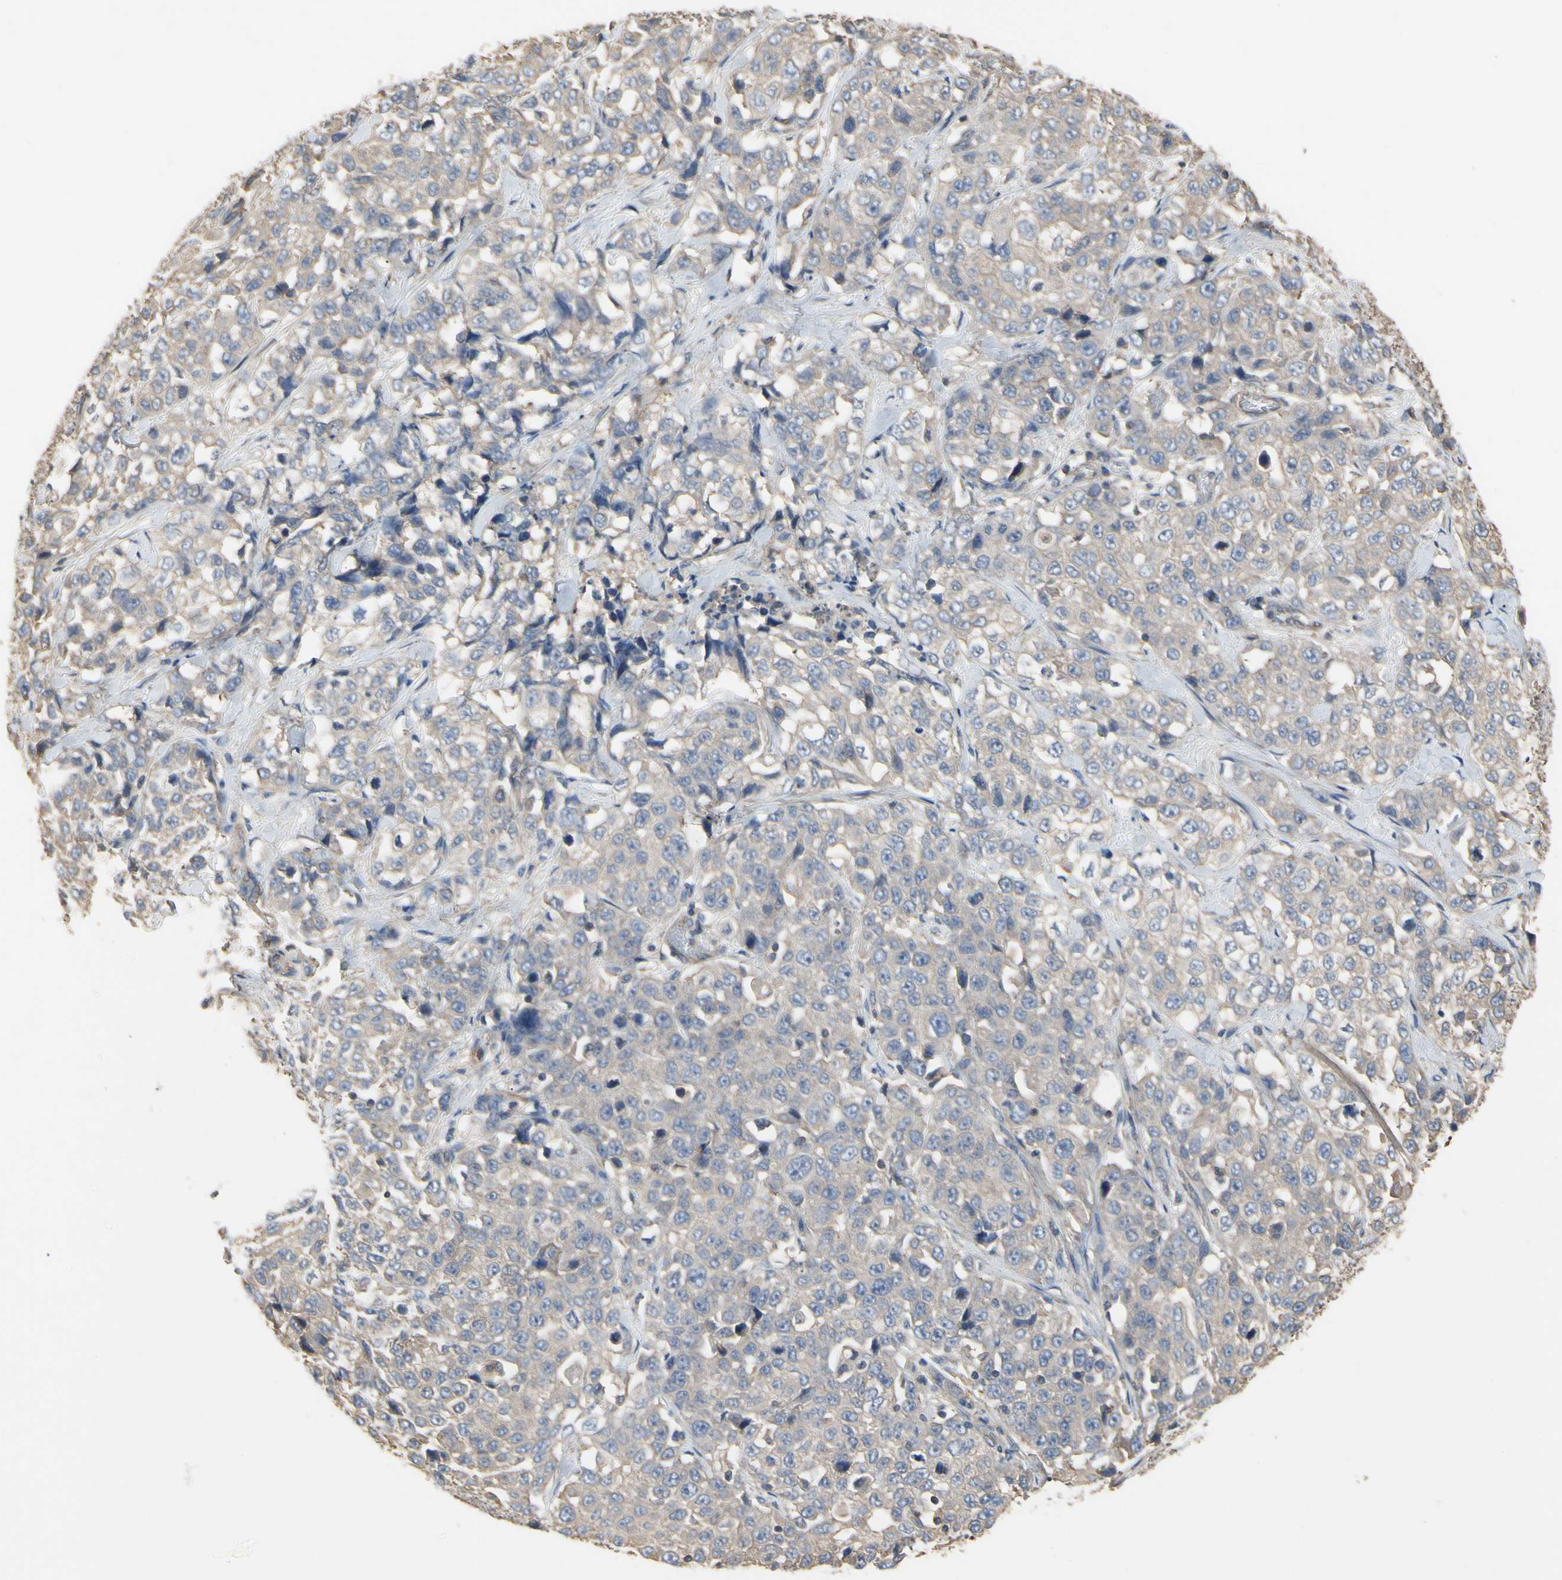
{"staining": {"intensity": "weak", "quantity": "<25%", "location": "cytoplasmic/membranous"}, "tissue": "stomach cancer", "cell_type": "Tumor cells", "image_type": "cancer", "snomed": [{"axis": "morphology", "description": "Normal tissue, NOS"}, {"axis": "morphology", "description": "Adenocarcinoma, NOS"}, {"axis": "topography", "description": "Stomach"}], "caption": "DAB immunohistochemical staining of human stomach adenocarcinoma reveals no significant expression in tumor cells.", "gene": "PDZK1", "patient": {"sex": "male", "age": 48}}